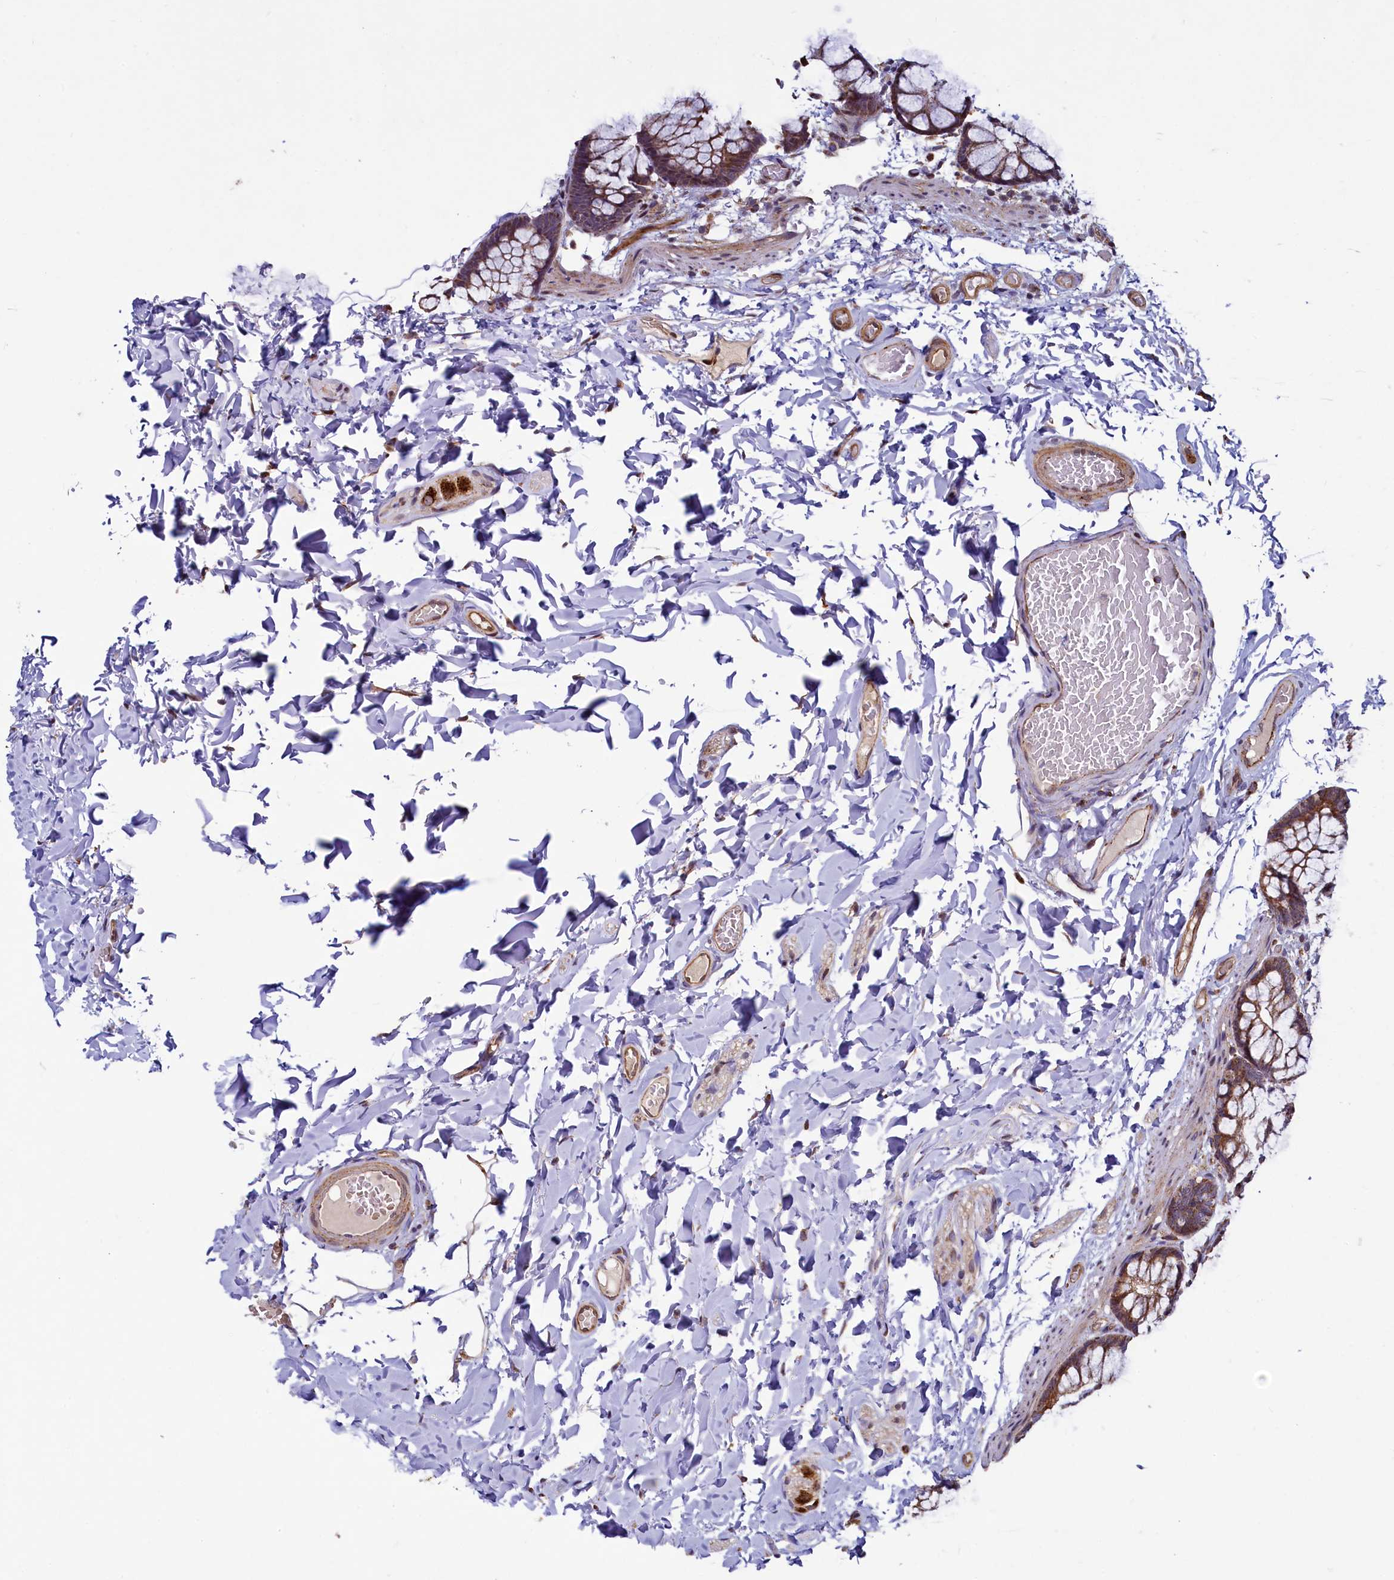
{"staining": {"intensity": "weak", "quantity": ">75%", "location": "cytoplasmic/membranous"}, "tissue": "colon", "cell_type": "Endothelial cells", "image_type": "normal", "snomed": [{"axis": "morphology", "description": "Normal tissue, NOS"}, {"axis": "topography", "description": "Colon"}], "caption": "Colon stained with DAB (3,3'-diaminobenzidine) immunohistochemistry exhibits low levels of weak cytoplasmic/membranous expression in approximately >75% of endothelial cells.", "gene": "ZNF577", "patient": {"sex": "male", "age": 47}}